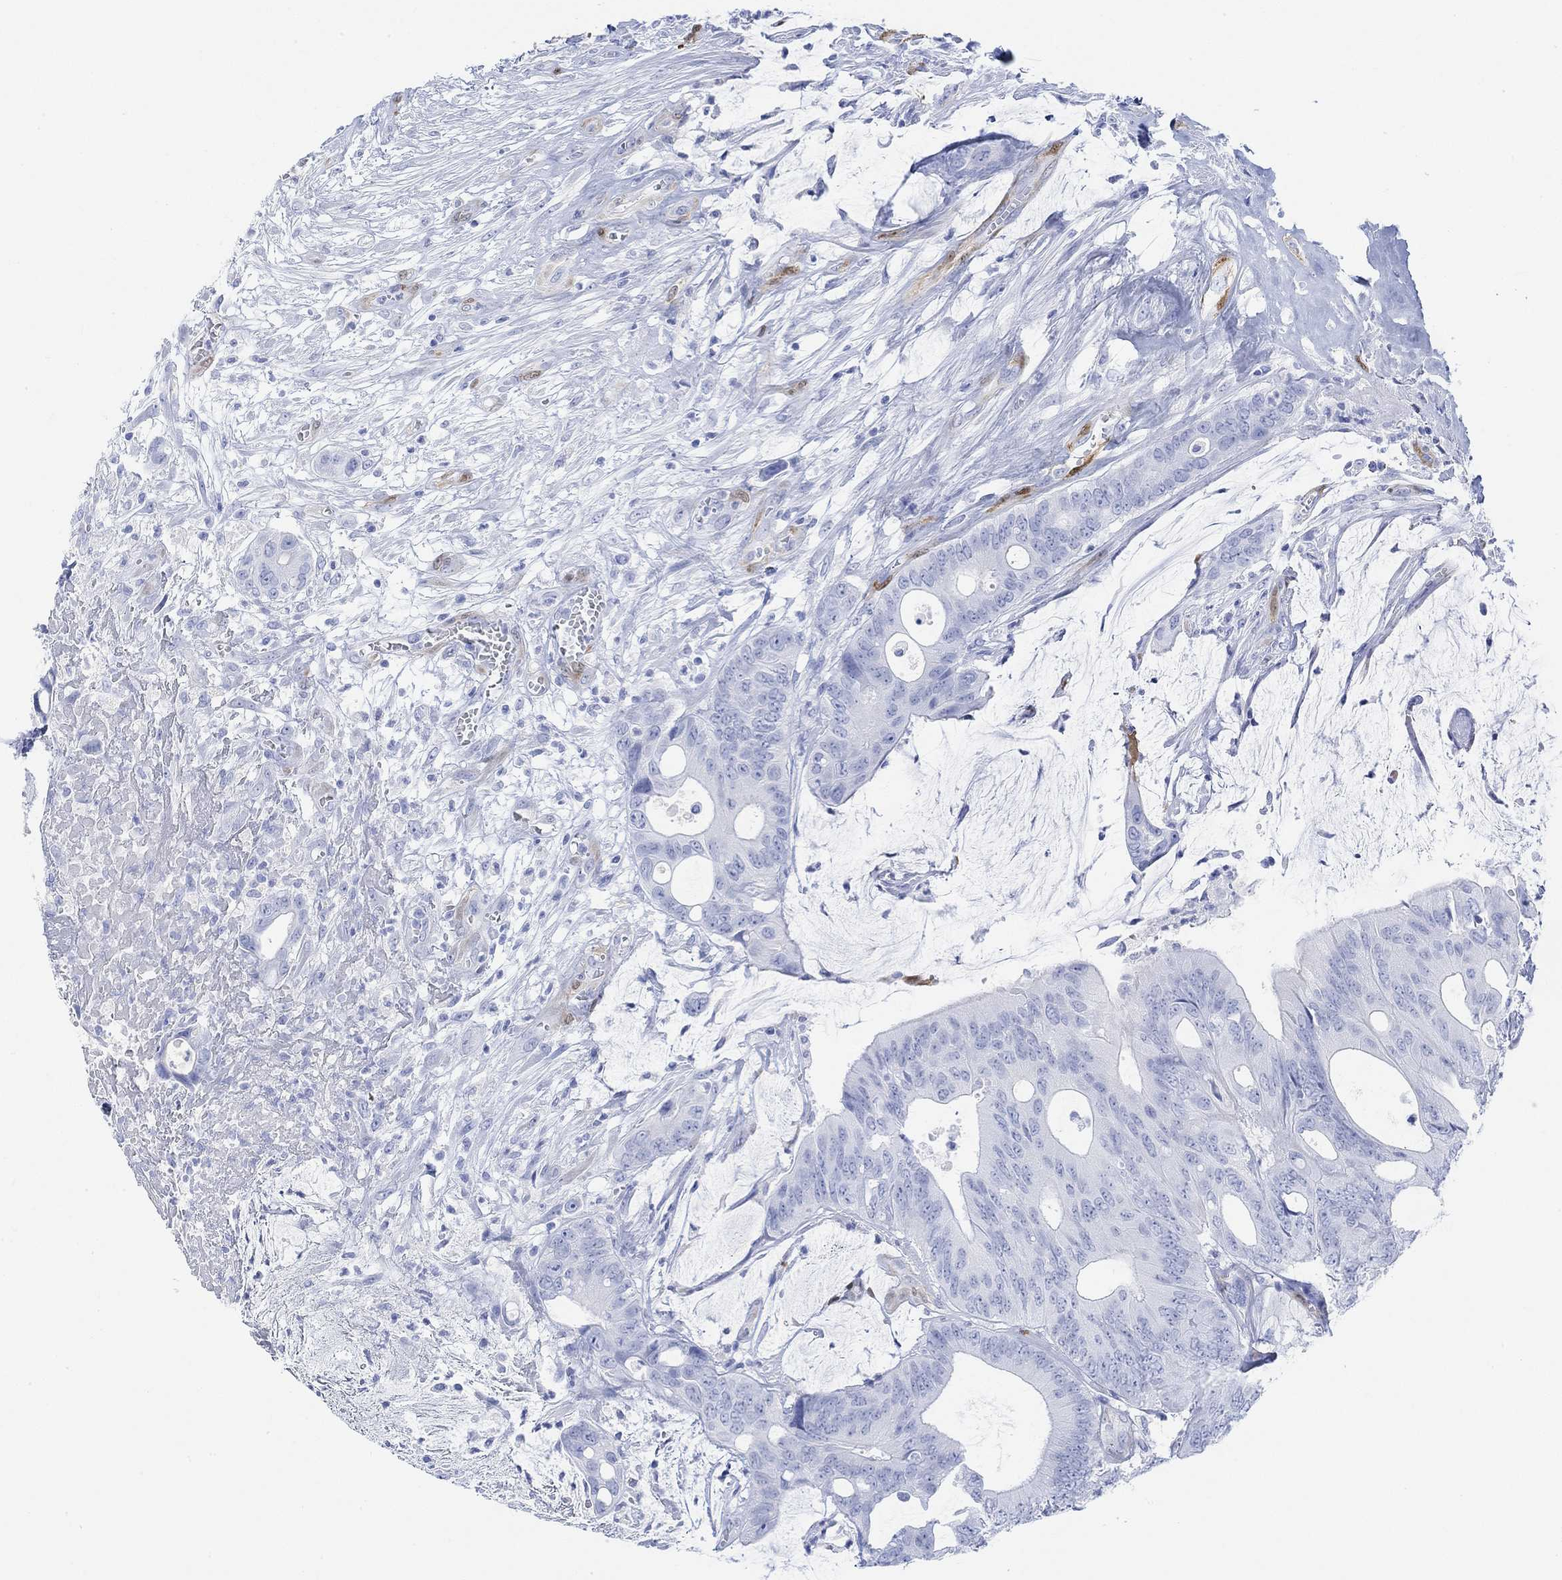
{"staining": {"intensity": "negative", "quantity": "none", "location": "none"}, "tissue": "colorectal cancer", "cell_type": "Tumor cells", "image_type": "cancer", "snomed": [{"axis": "morphology", "description": "Normal tissue, NOS"}, {"axis": "morphology", "description": "Adenocarcinoma, NOS"}, {"axis": "topography", "description": "Colon"}], "caption": "Tumor cells are negative for brown protein staining in colorectal cancer (adenocarcinoma). (DAB (3,3'-diaminobenzidine) IHC visualized using brightfield microscopy, high magnification).", "gene": "TPPP3", "patient": {"sex": "male", "age": 65}}